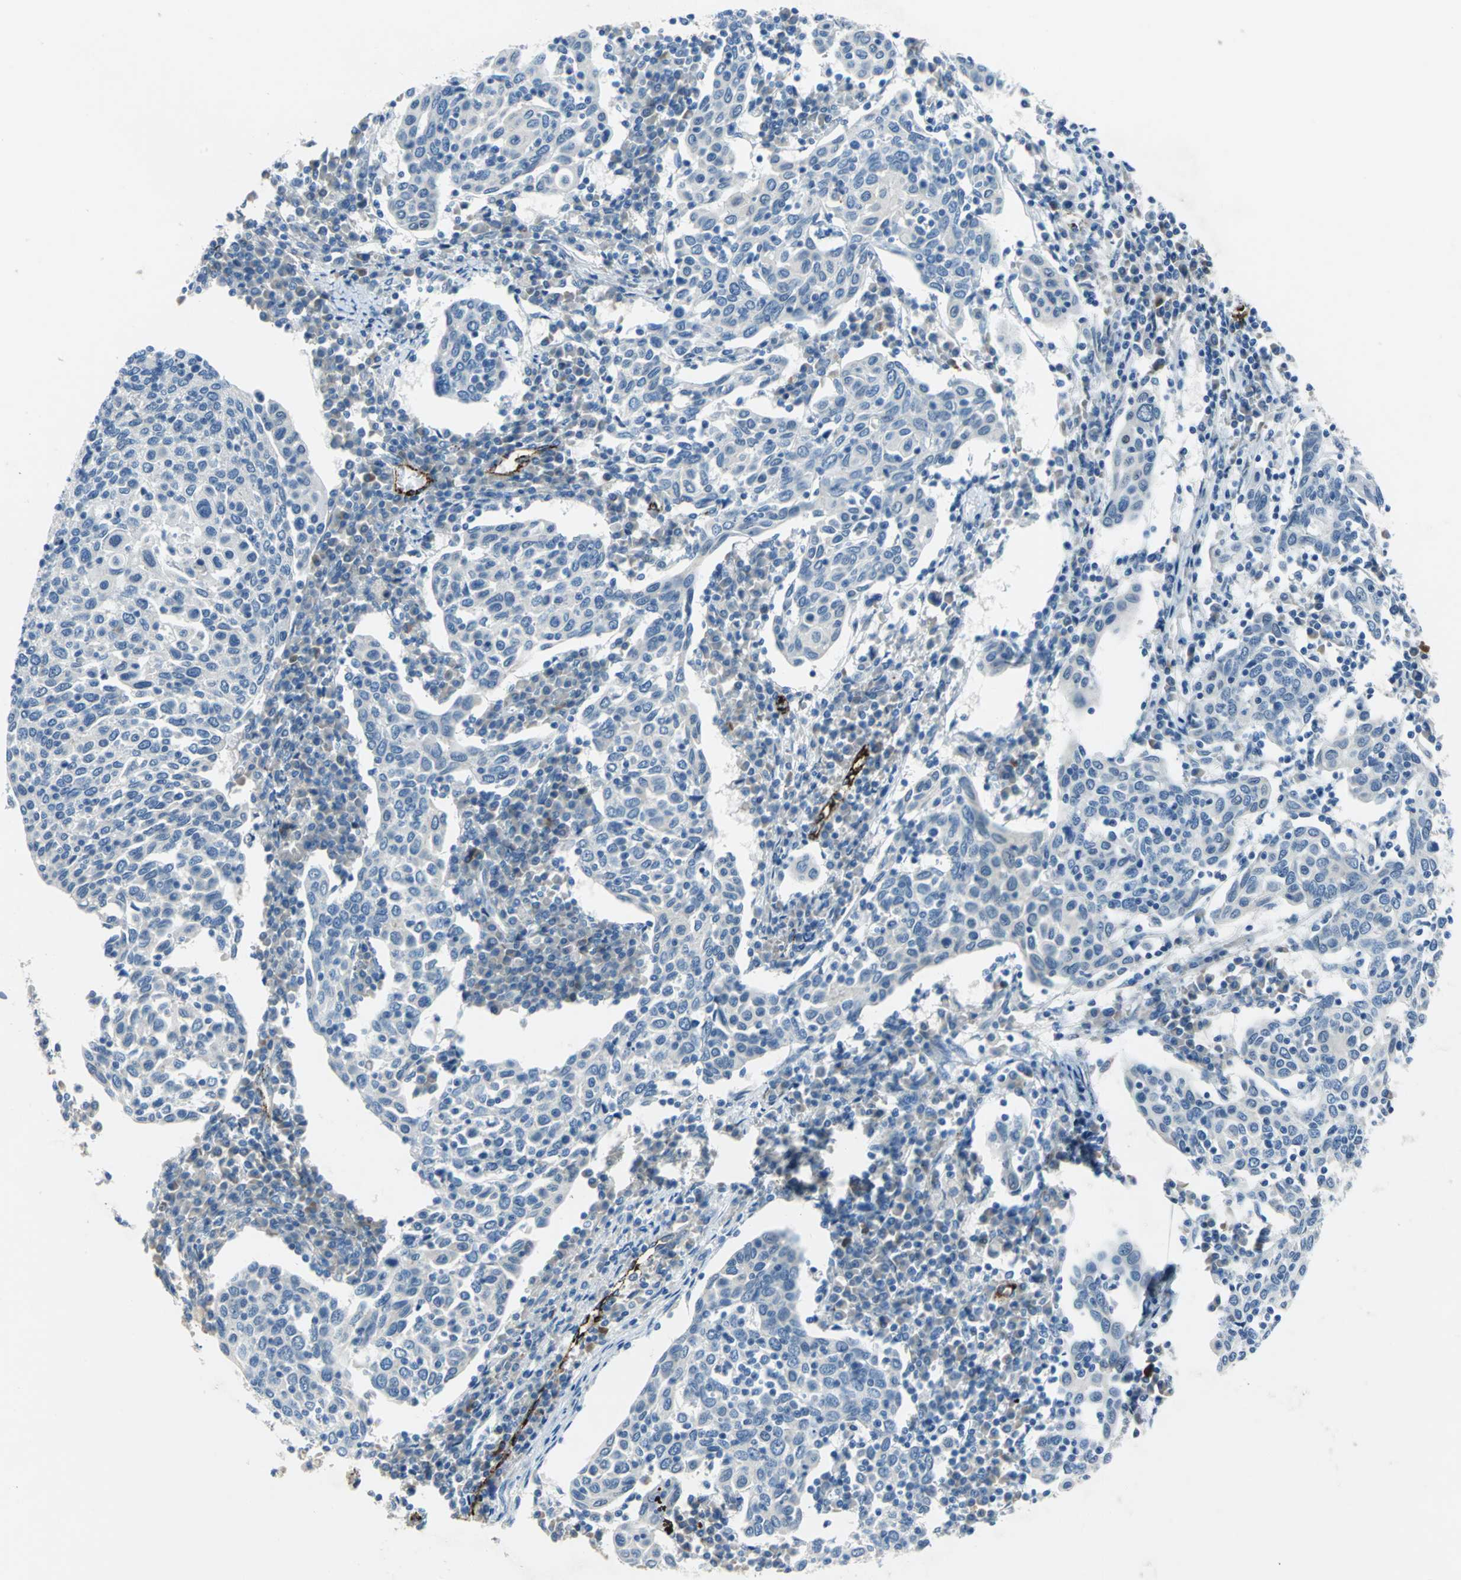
{"staining": {"intensity": "negative", "quantity": "none", "location": "none"}, "tissue": "cervical cancer", "cell_type": "Tumor cells", "image_type": "cancer", "snomed": [{"axis": "morphology", "description": "Squamous cell carcinoma, NOS"}, {"axis": "topography", "description": "Cervix"}], "caption": "An image of cervical cancer stained for a protein reveals no brown staining in tumor cells.", "gene": "SELP", "patient": {"sex": "female", "age": 40}}